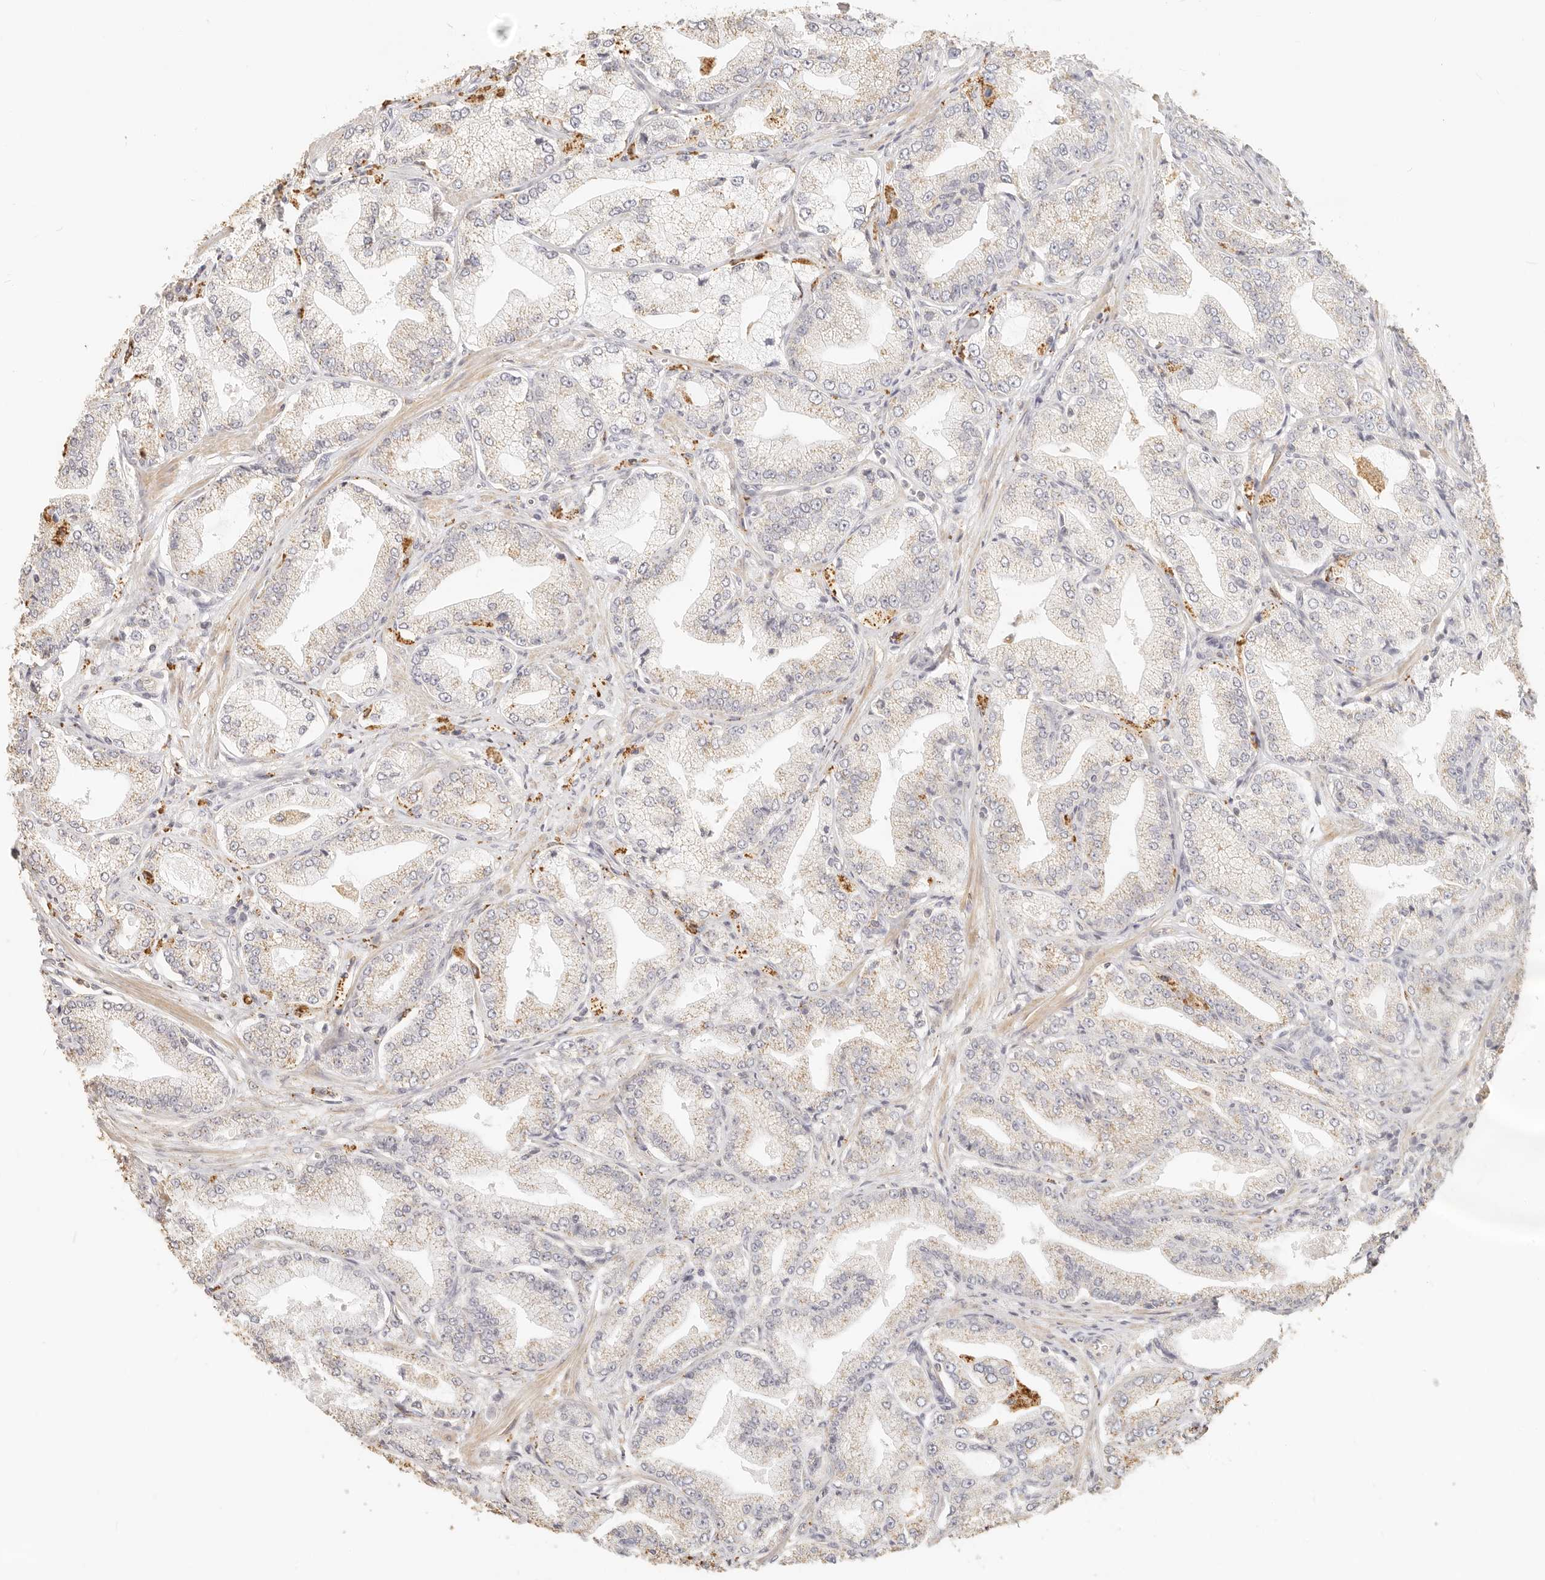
{"staining": {"intensity": "moderate", "quantity": "<25%", "location": "cytoplasmic/membranous"}, "tissue": "prostate cancer", "cell_type": "Tumor cells", "image_type": "cancer", "snomed": [{"axis": "morphology", "description": "Adenocarcinoma, Low grade"}, {"axis": "topography", "description": "Prostate"}], "caption": "Prostate adenocarcinoma (low-grade) stained with immunohistochemistry demonstrates moderate cytoplasmic/membranous staining in about <25% of tumor cells. The protein of interest is stained brown, and the nuclei are stained in blue (DAB IHC with brightfield microscopy, high magnification).", "gene": "CNMD", "patient": {"sex": "male", "age": 63}}